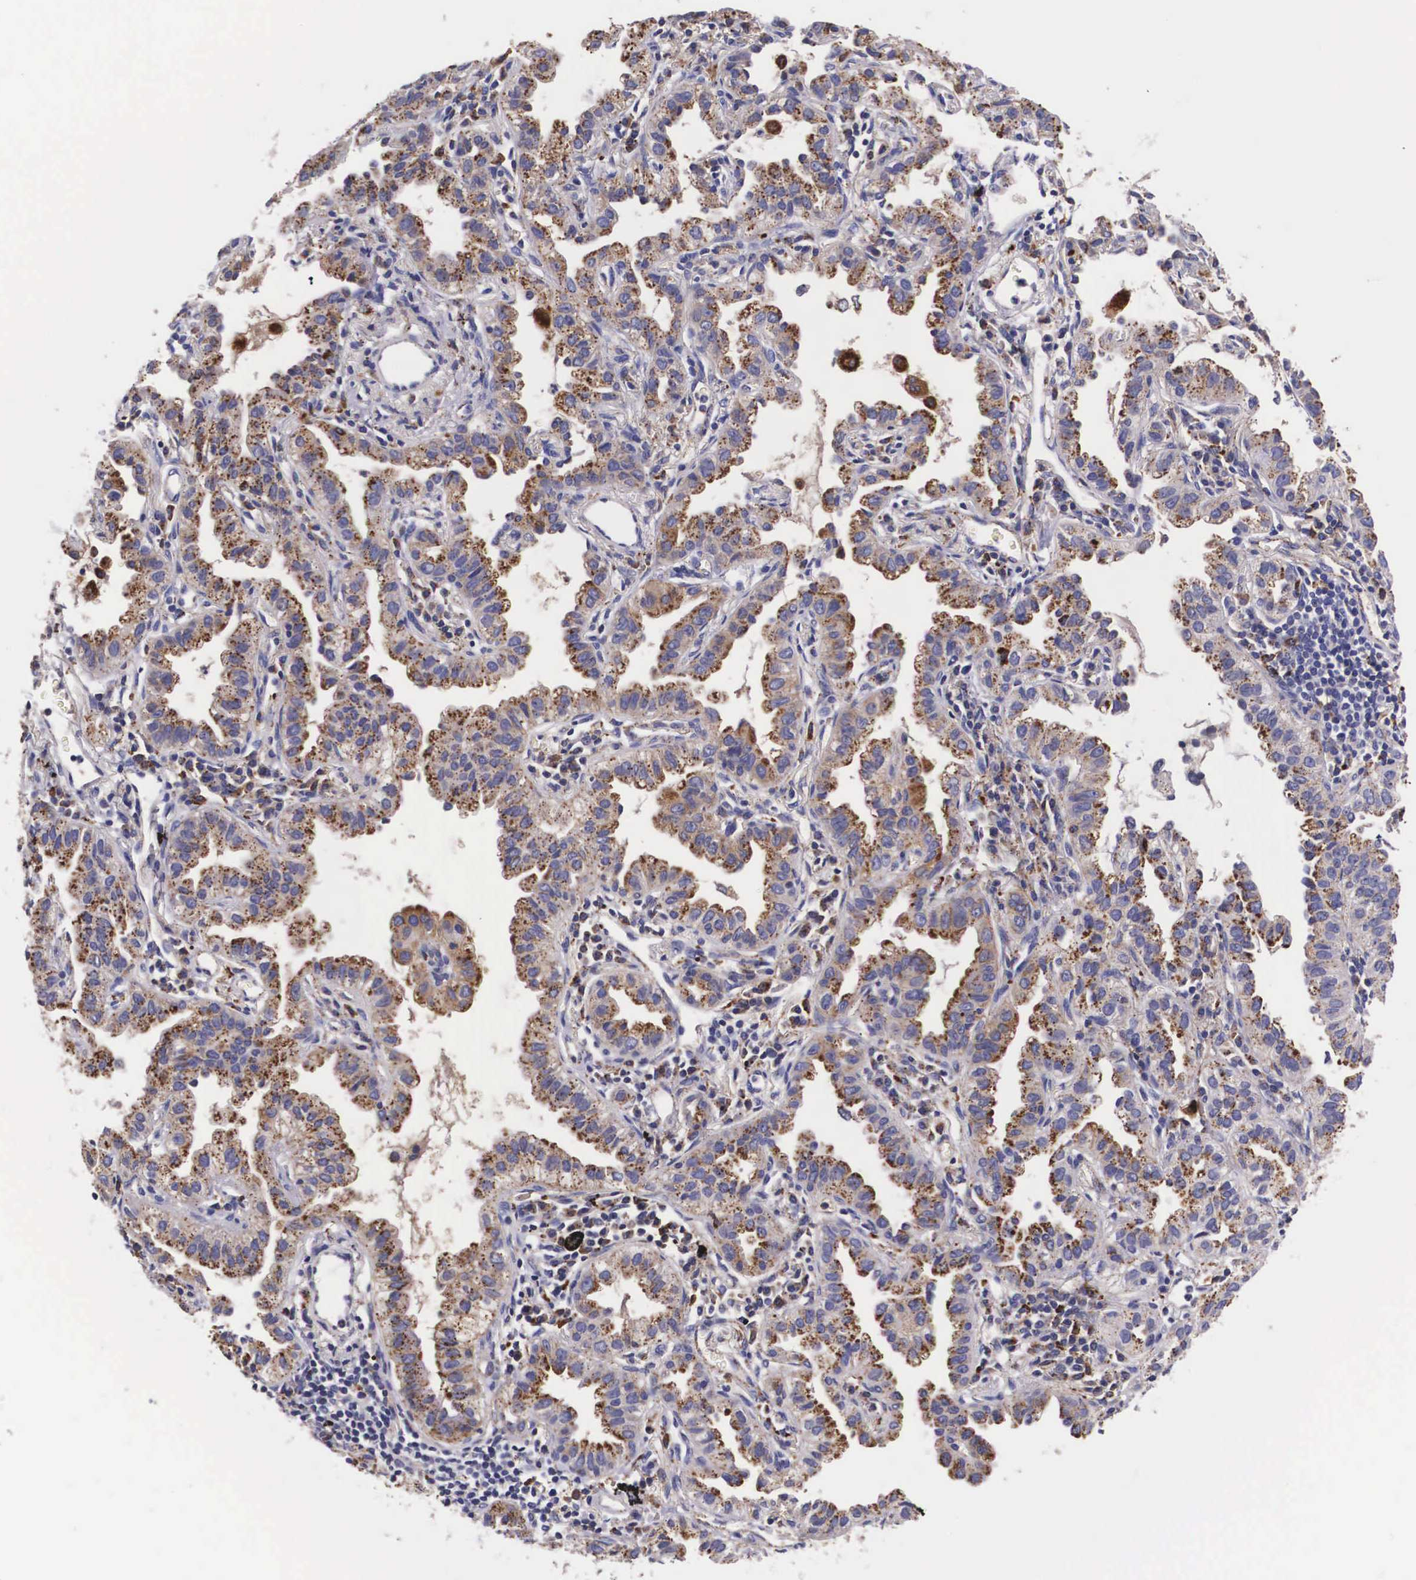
{"staining": {"intensity": "moderate", "quantity": ">75%", "location": "cytoplasmic/membranous"}, "tissue": "lung cancer", "cell_type": "Tumor cells", "image_type": "cancer", "snomed": [{"axis": "morphology", "description": "Adenocarcinoma, NOS"}, {"axis": "topography", "description": "Lung"}], "caption": "Approximately >75% of tumor cells in adenocarcinoma (lung) exhibit moderate cytoplasmic/membranous protein expression as visualized by brown immunohistochemical staining.", "gene": "NAGA", "patient": {"sex": "female", "age": 50}}